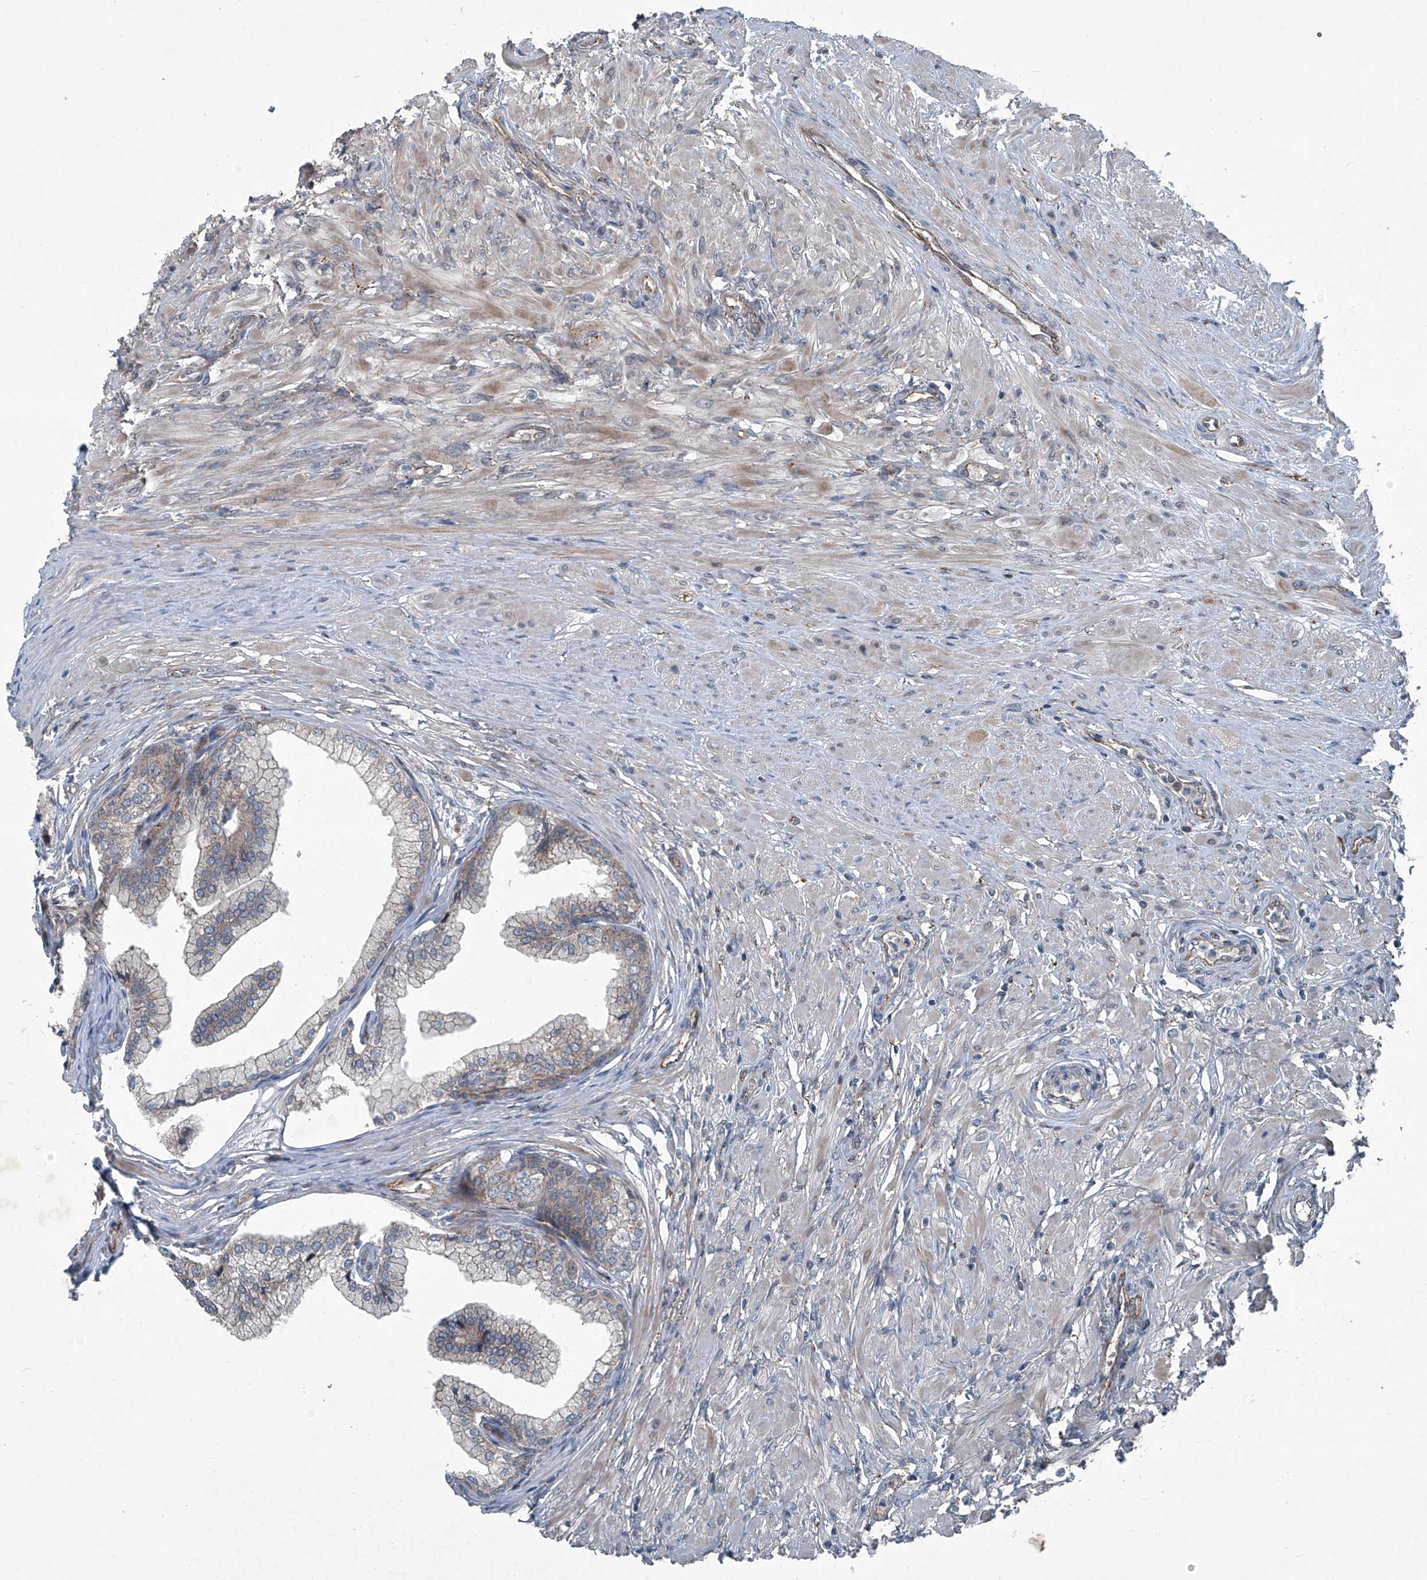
{"staining": {"intensity": "weak", "quantity": "25%-75%", "location": "cytoplasmic/membranous"}, "tissue": "prostate", "cell_type": "Glandular cells", "image_type": "normal", "snomed": [{"axis": "morphology", "description": "Normal tissue, NOS"}, {"axis": "morphology", "description": "Urothelial carcinoma, Low grade"}, {"axis": "topography", "description": "Urinary bladder"}, {"axis": "topography", "description": "Prostate"}], "caption": "The image exhibits staining of benign prostate, revealing weak cytoplasmic/membranous protein expression (brown color) within glandular cells. (IHC, brightfield microscopy, high magnification).", "gene": "SENP2", "patient": {"sex": "male", "age": 60}}